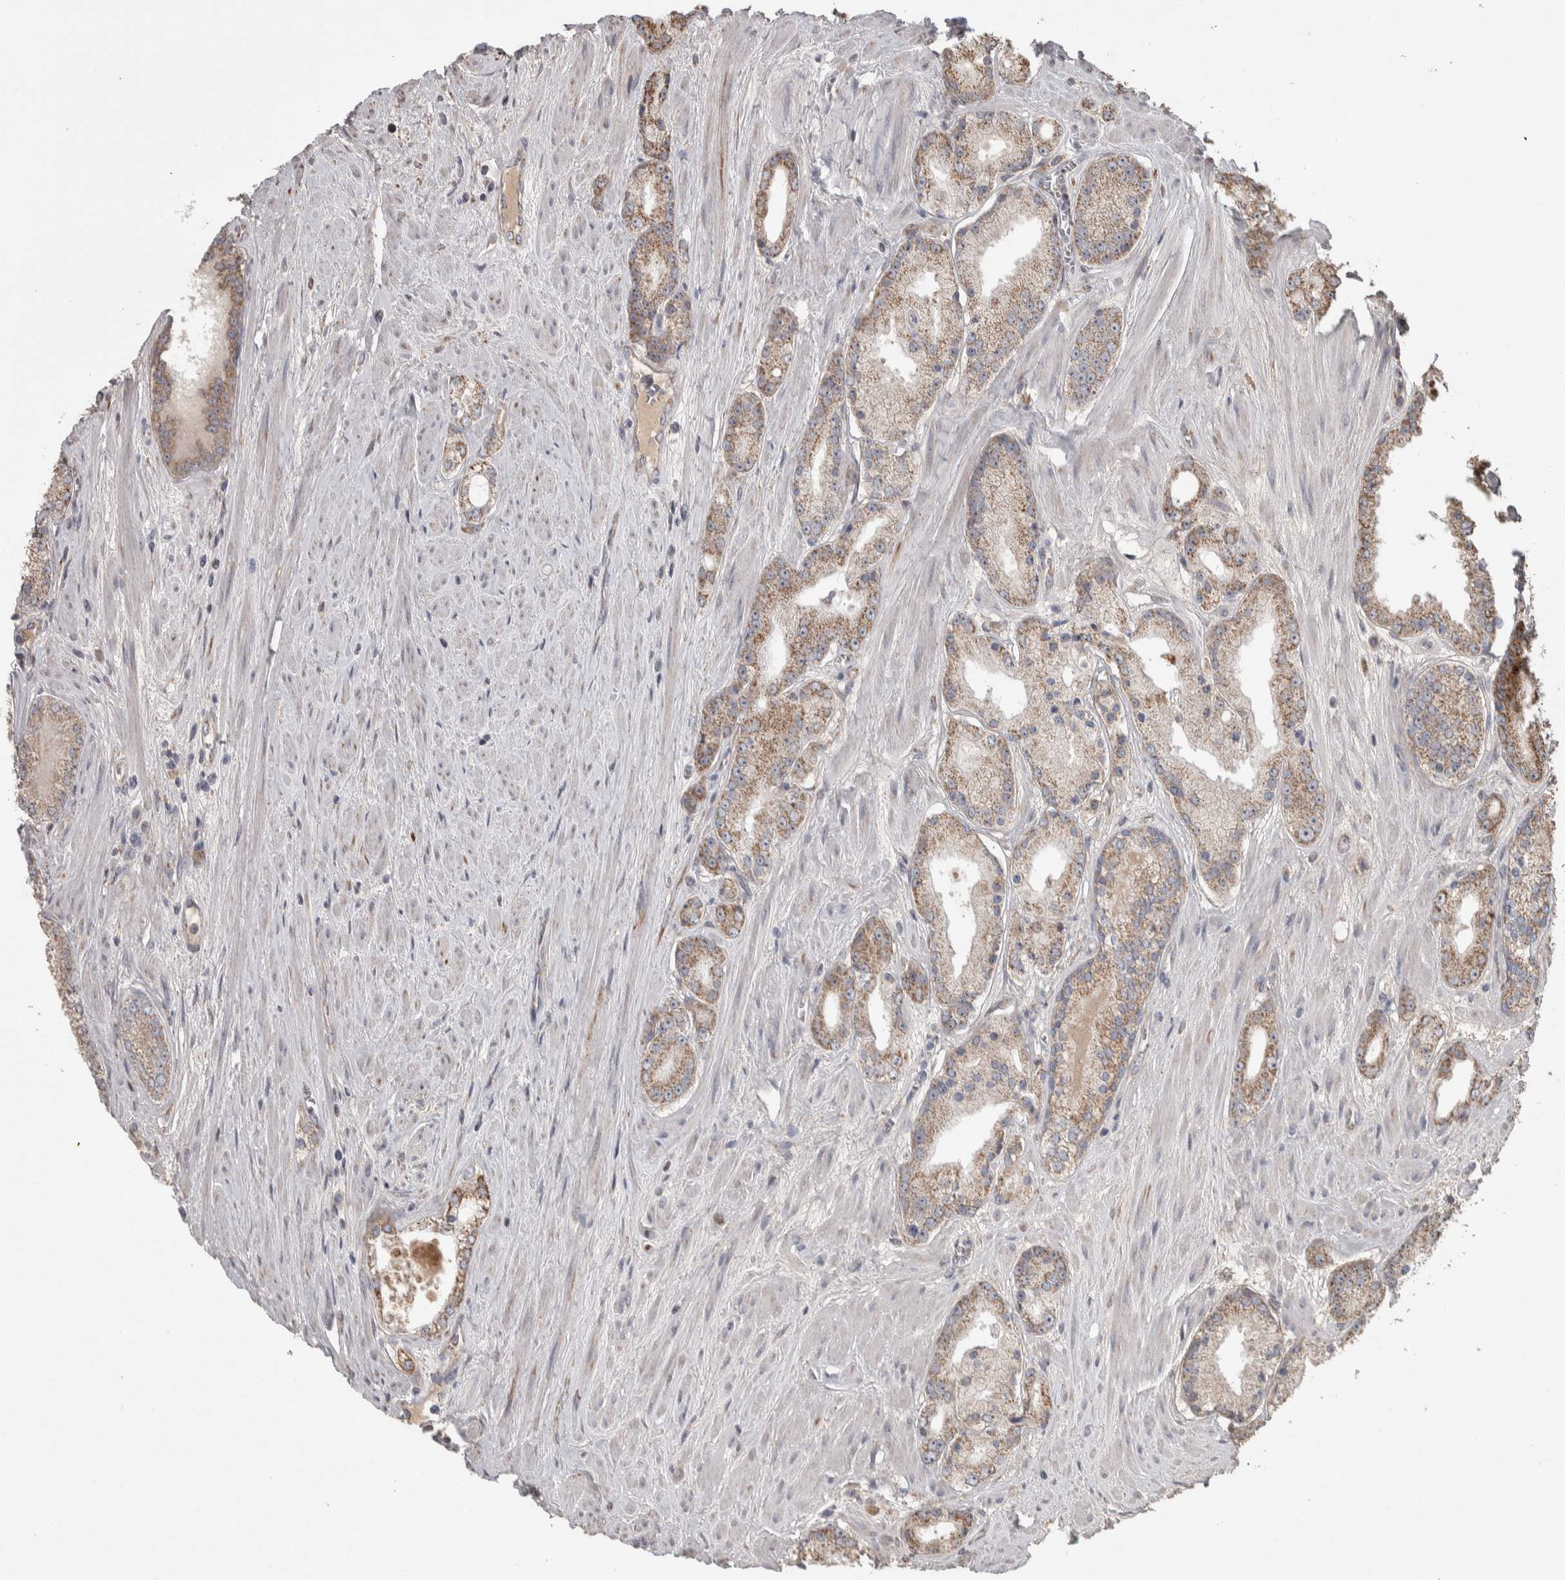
{"staining": {"intensity": "moderate", "quantity": "25%-75%", "location": "cytoplasmic/membranous"}, "tissue": "prostate cancer", "cell_type": "Tumor cells", "image_type": "cancer", "snomed": [{"axis": "morphology", "description": "Adenocarcinoma, Low grade"}, {"axis": "topography", "description": "Prostate"}], "caption": "Immunohistochemical staining of human prostate cancer (low-grade adenocarcinoma) exhibits medium levels of moderate cytoplasmic/membranous staining in approximately 25%-75% of tumor cells.", "gene": "SCO1", "patient": {"sex": "male", "age": 62}}